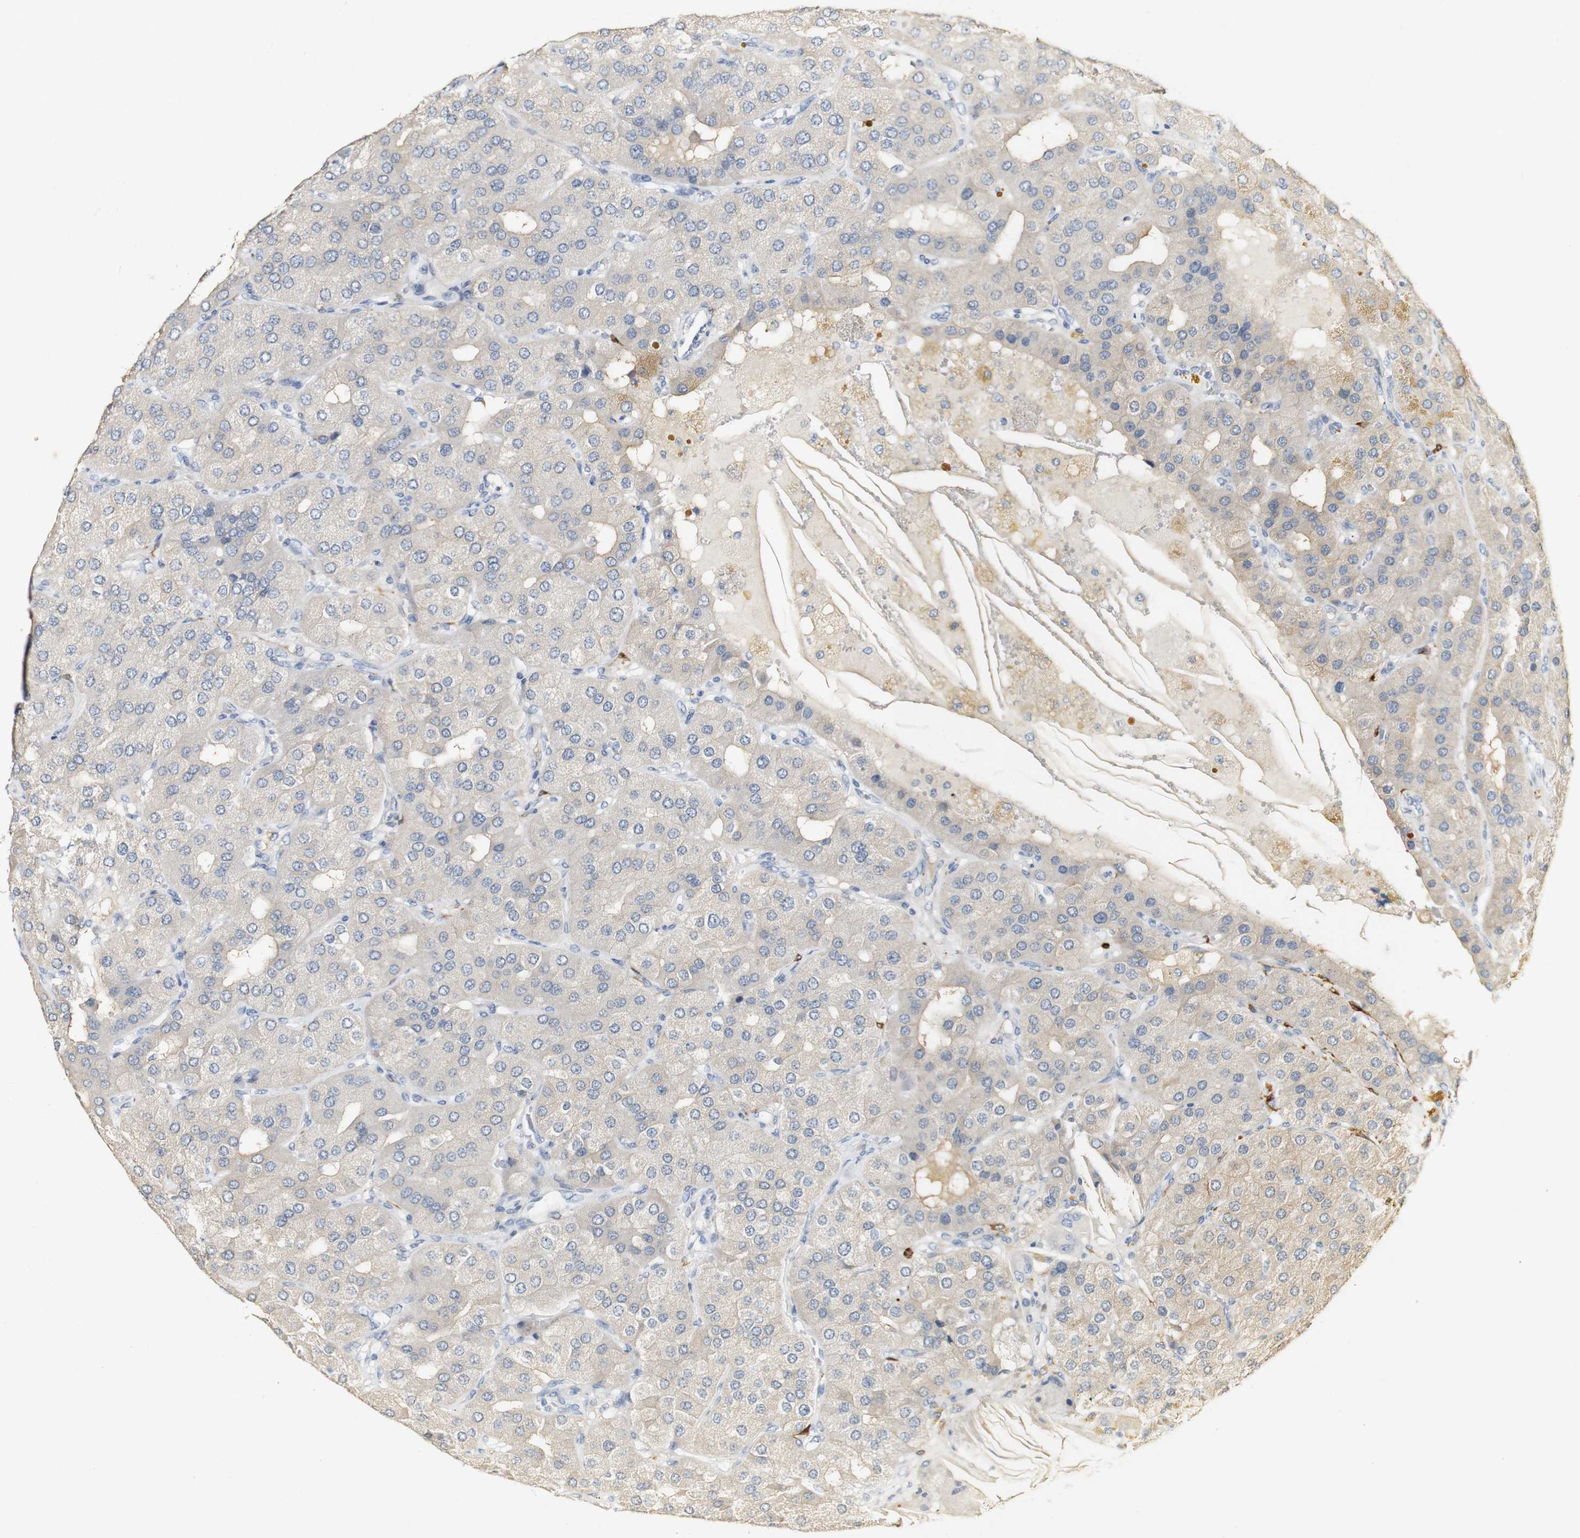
{"staining": {"intensity": "weak", "quantity": "25%-75%", "location": "cytoplasmic/membranous"}, "tissue": "parathyroid gland", "cell_type": "Glandular cells", "image_type": "normal", "snomed": [{"axis": "morphology", "description": "Normal tissue, NOS"}, {"axis": "morphology", "description": "Adenoma, NOS"}, {"axis": "topography", "description": "Parathyroid gland"}], "caption": "Benign parathyroid gland exhibits weak cytoplasmic/membranous staining in about 25%-75% of glandular cells.", "gene": "FMO3", "patient": {"sex": "female", "age": 86}}